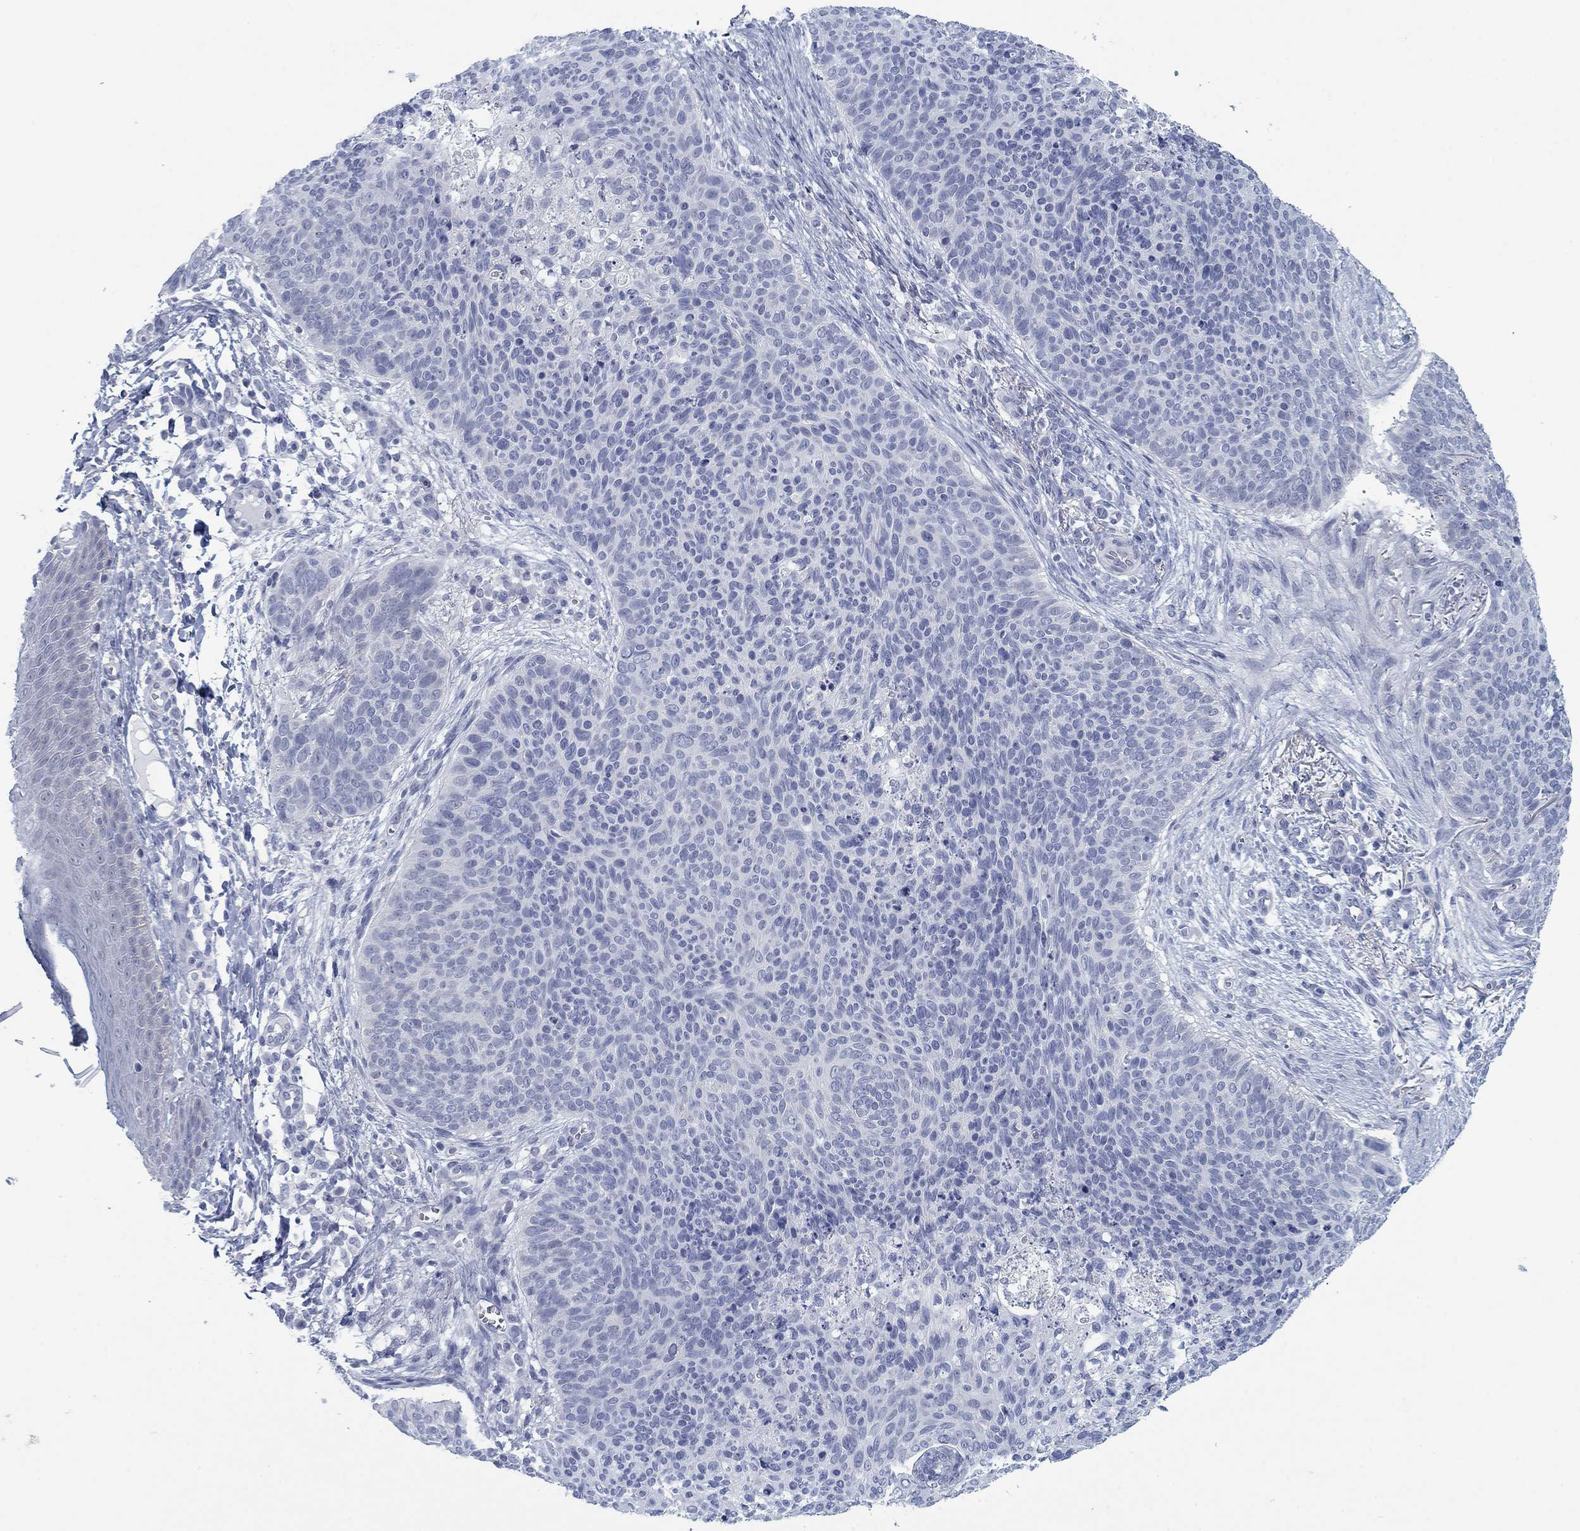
{"staining": {"intensity": "negative", "quantity": "none", "location": "none"}, "tissue": "skin cancer", "cell_type": "Tumor cells", "image_type": "cancer", "snomed": [{"axis": "morphology", "description": "Basal cell carcinoma"}, {"axis": "topography", "description": "Skin"}], "caption": "The photomicrograph shows no significant staining in tumor cells of skin cancer.", "gene": "DNAL1", "patient": {"sex": "male", "age": 64}}